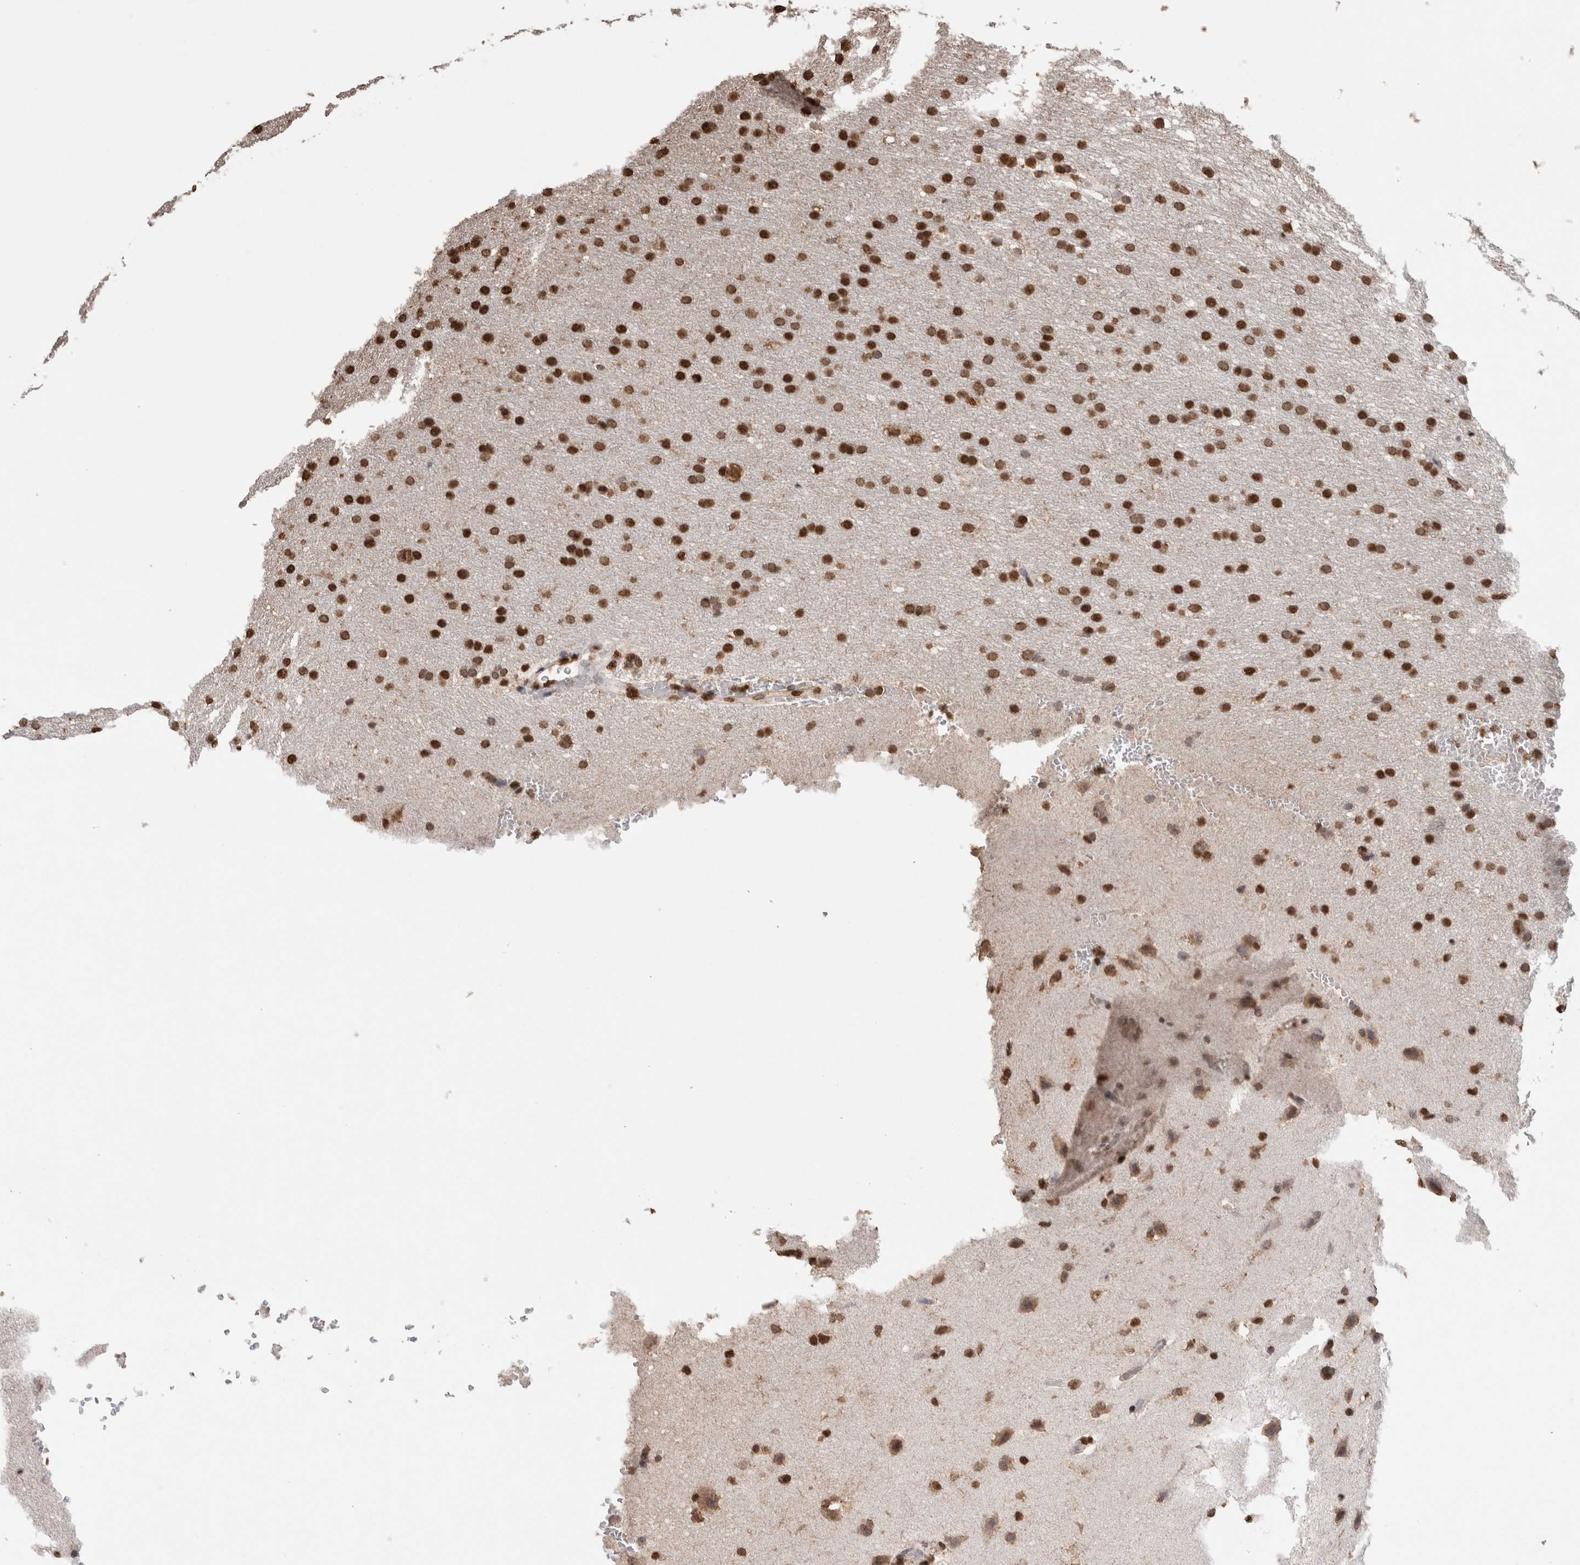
{"staining": {"intensity": "strong", "quantity": ">75%", "location": "nuclear"}, "tissue": "glioma", "cell_type": "Tumor cells", "image_type": "cancer", "snomed": [{"axis": "morphology", "description": "Glioma, malignant, Low grade"}, {"axis": "topography", "description": "Brain"}], "caption": "Brown immunohistochemical staining in glioma reveals strong nuclear positivity in about >75% of tumor cells.", "gene": "NTHL1", "patient": {"sex": "female", "age": 37}}